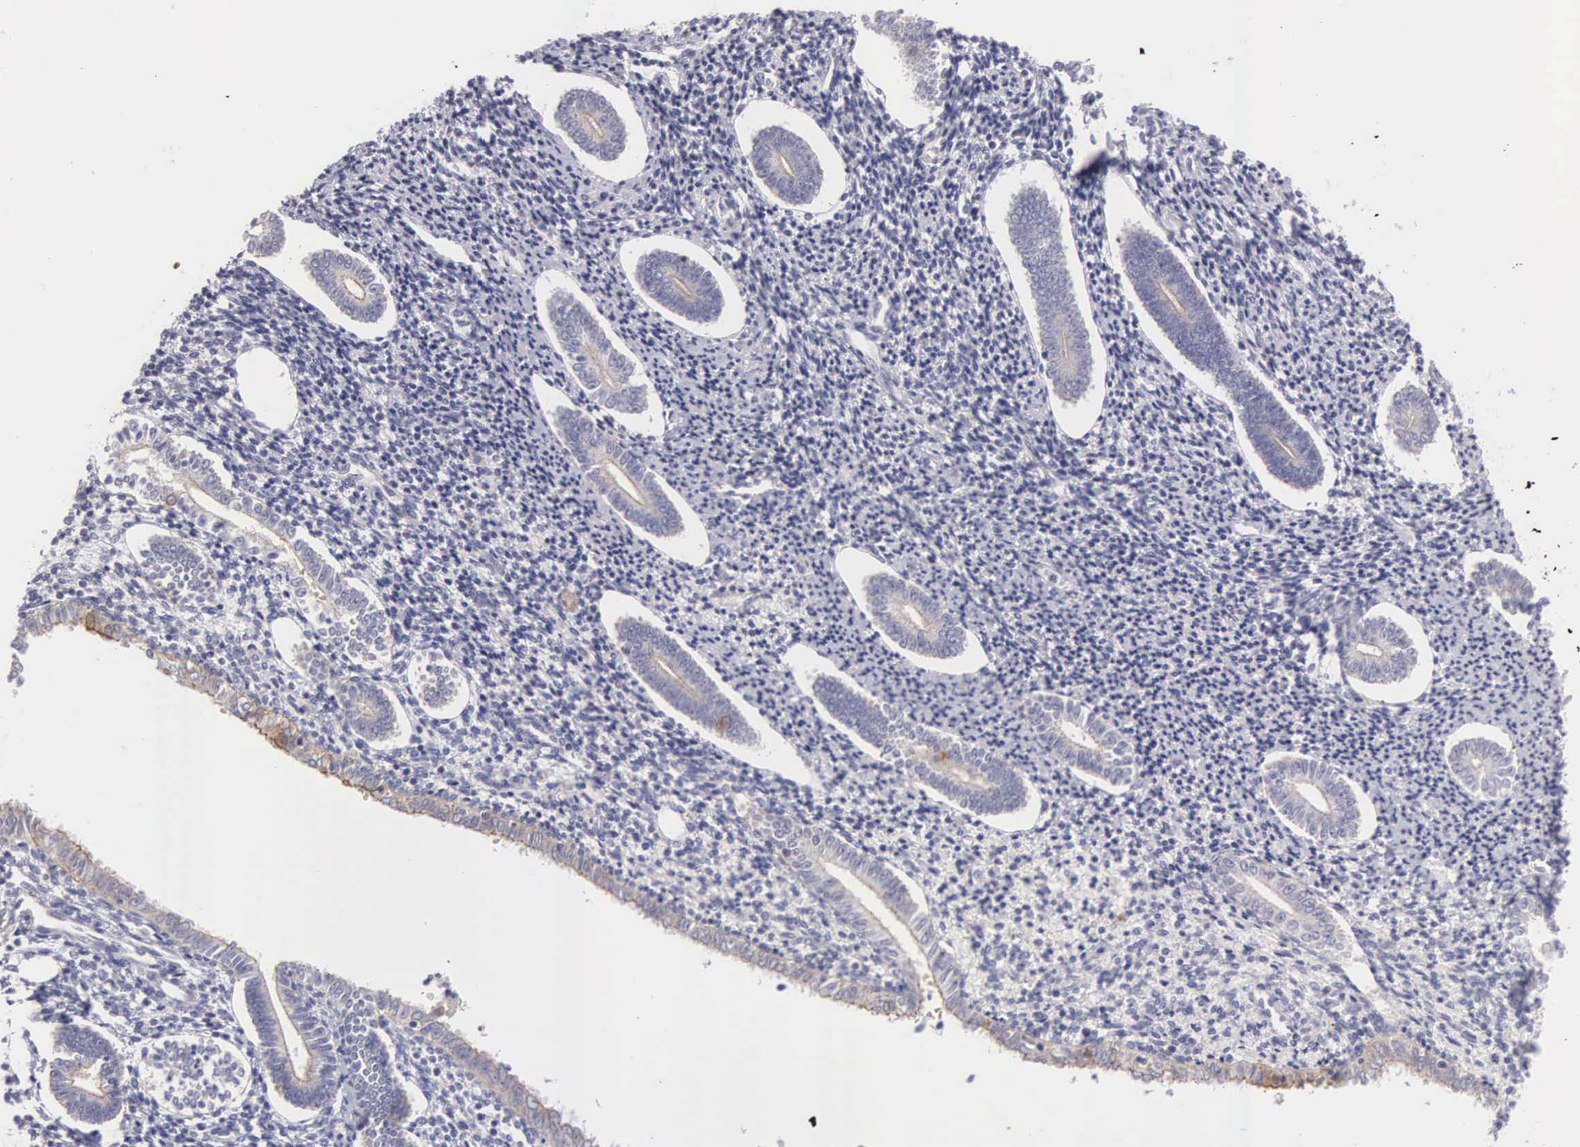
{"staining": {"intensity": "negative", "quantity": "none", "location": "none"}, "tissue": "endometrium", "cell_type": "Cells in endometrial stroma", "image_type": "normal", "snomed": [{"axis": "morphology", "description": "Normal tissue, NOS"}, {"axis": "topography", "description": "Endometrium"}], "caption": "Cells in endometrial stroma are negative for protein expression in unremarkable human endometrium. (DAB IHC with hematoxylin counter stain).", "gene": "TXLNG", "patient": {"sex": "female", "age": 52}}